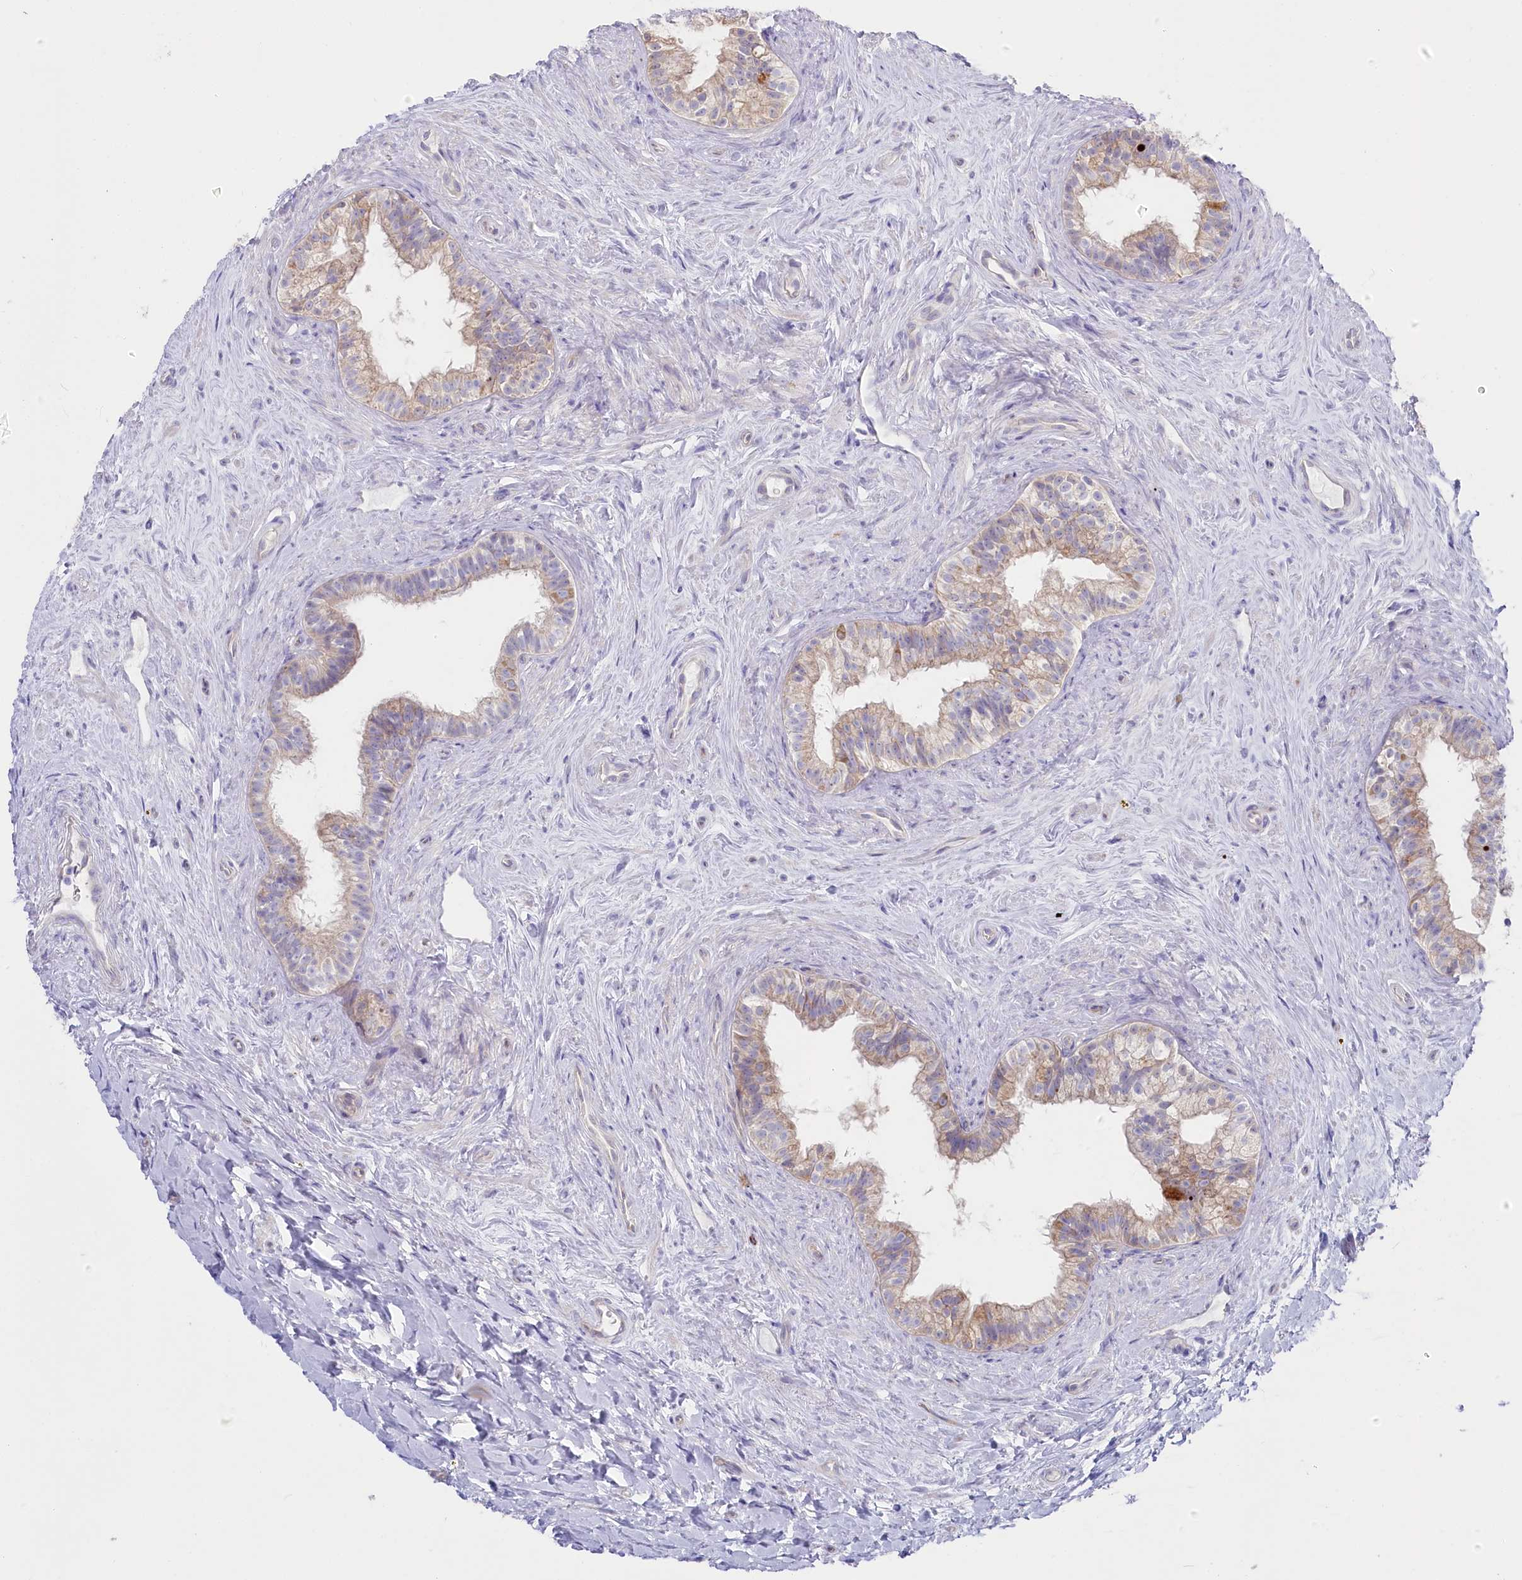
{"staining": {"intensity": "weak", "quantity": ">75%", "location": "cytoplasmic/membranous"}, "tissue": "epididymis", "cell_type": "Glandular cells", "image_type": "normal", "snomed": [{"axis": "morphology", "description": "Normal tissue, NOS"}, {"axis": "topography", "description": "Epididymis"}], "caption": "The immunohistochemical stain shows weak cytoplasmic/membranous staining in glandular cells of benign epididymis.", "gene": "POGLUT1", "patient": {"sex": "male", "age": 84}}